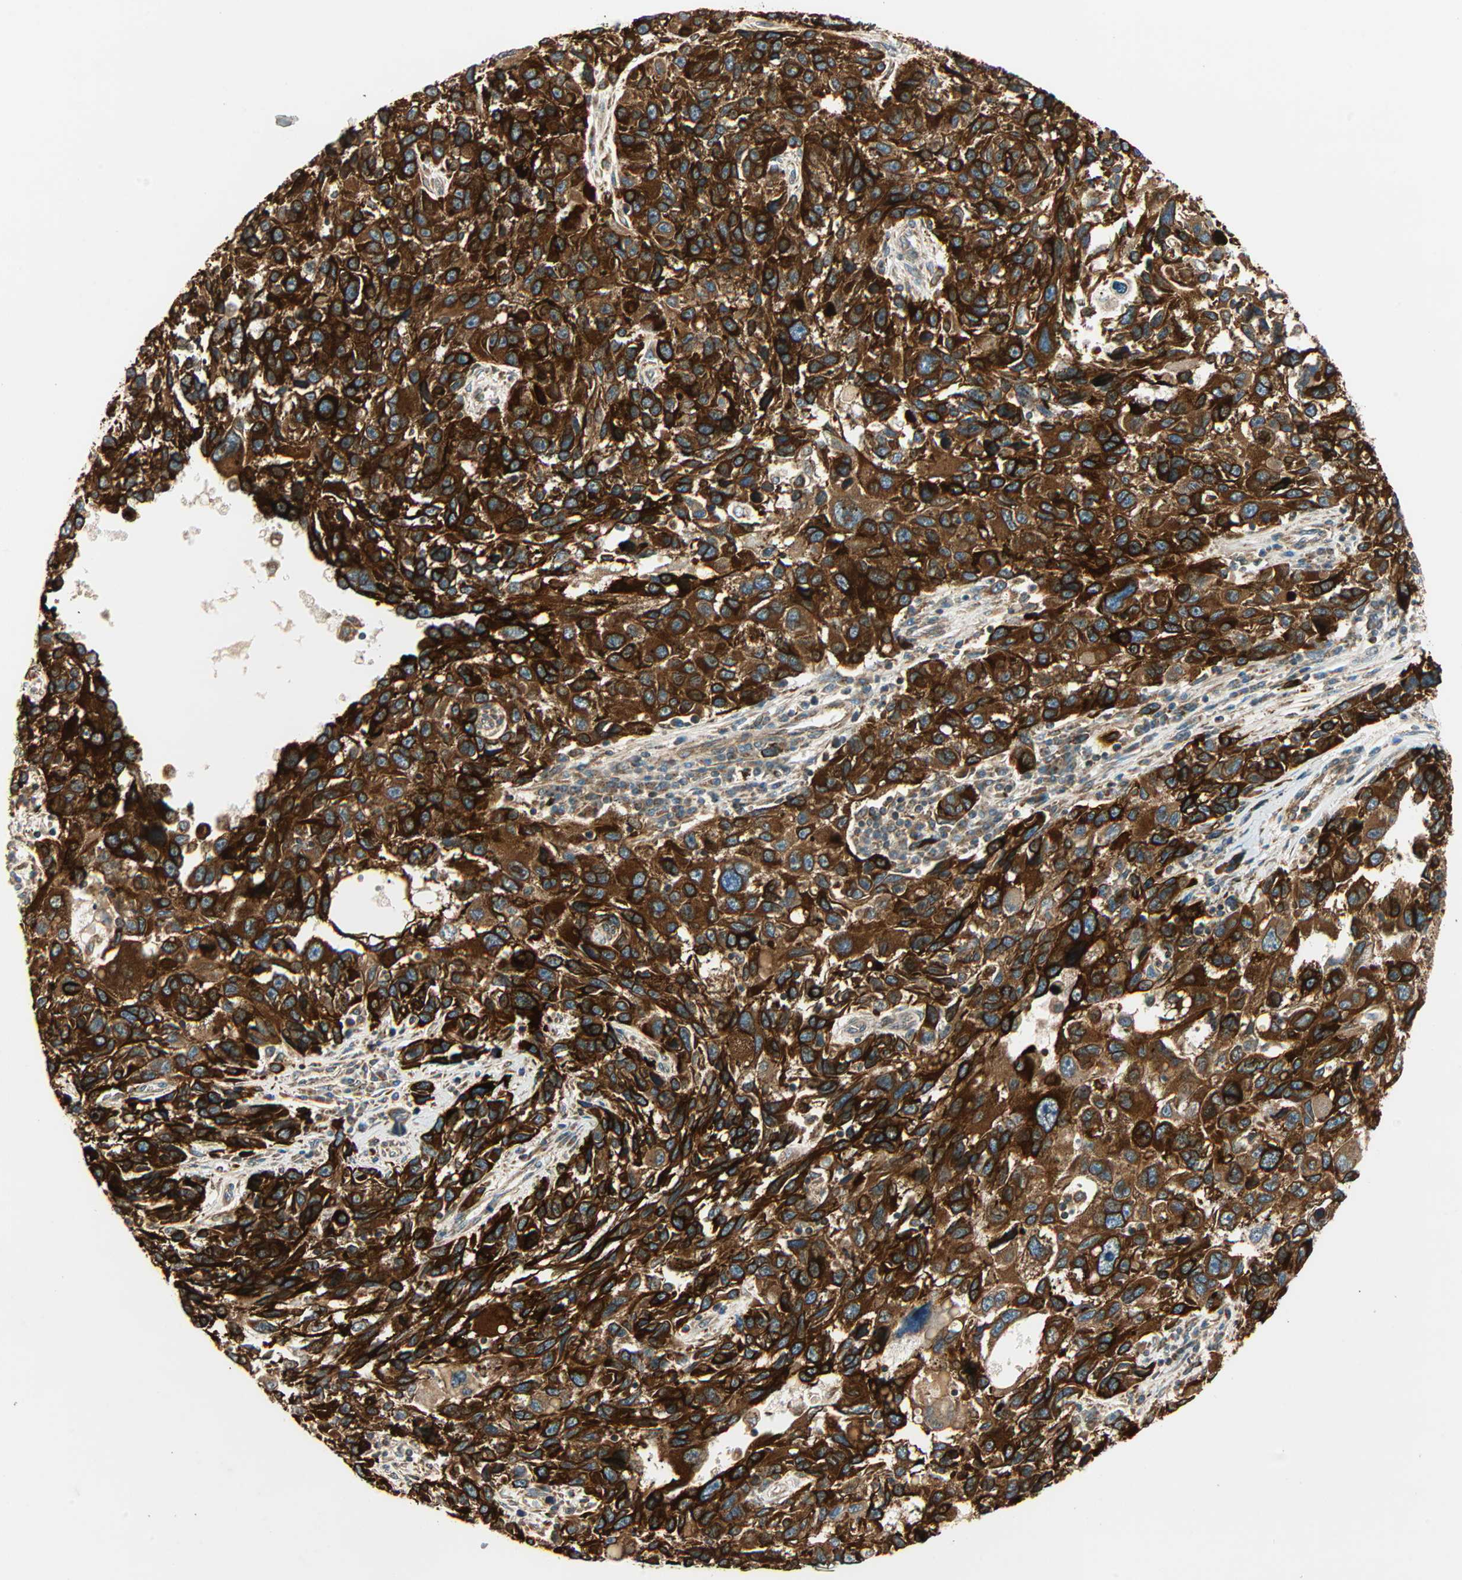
{"staining": {"intensity": "strong", "quantity": ">75%", "location": "cytoplasmic/membranous"}, "tissue": "melanoma", "cell_type": "Tumor cells", "image_type": "cancer", "snomed": [{"axis": "morphology", "description": "Malignant melanoma, NOS"}, {"axis": "topography", "description": "Skin"}], "caption": "Immunohistochemistry (IHC) micrograph of neoplastic tissue: malignant melanoma stained using immunohistochemistry shows high levels of strong protein expression localized specifically in the cytoplasmic/membranous of tumor cells, appearing as a cytoplasmic/membranous brown color.", "gene": "PNPLA6", "patient": {"sex": "male", "age": 53}}